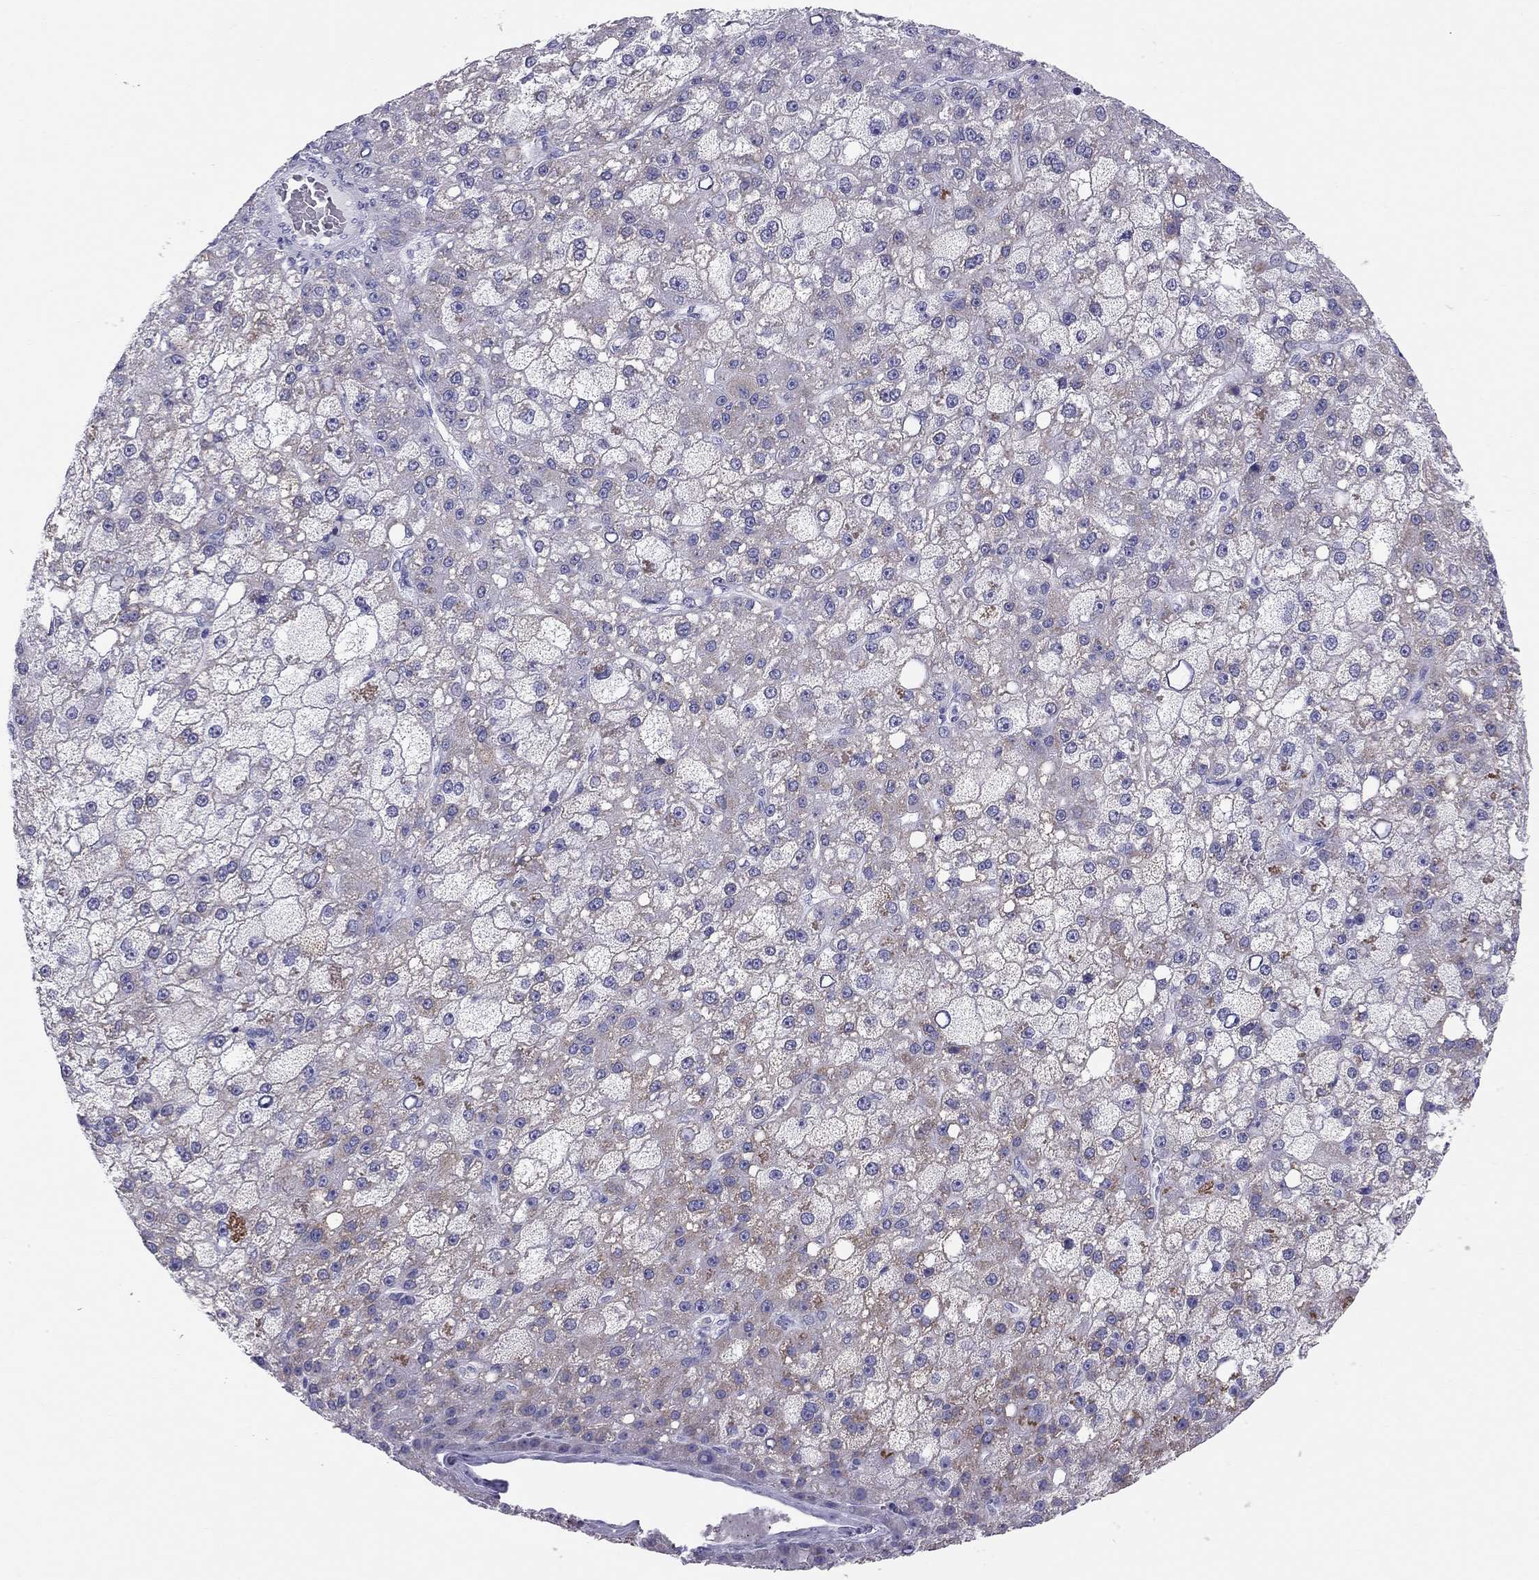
{"staining": {"intensity": "moderate", "quantity": "<25%", "location": "cytoplasmic/membranous"}, "tissue": "liver cancer", "cell_type": "Tumor cells", "image_type": "cancer", "snomed": [{"axis": "morphology", "description": "Carcinoma, Hepatocellular, NOS"}, {"axis": "topography", "description": "Liver"}], "caption": "IHC histopathology image of neoplastic tissue: liver cancer (hepatocellular carcinoma) stained using immunohistochemistry exhibits low levels of moderate protein expression localized specifically in the cytoplasmic/membranous of tumor cells, appearing as a cytoplasmic/membranous brown color.", "gene": "TRPM3", "patient": {"sex": "male", "age": 67}}